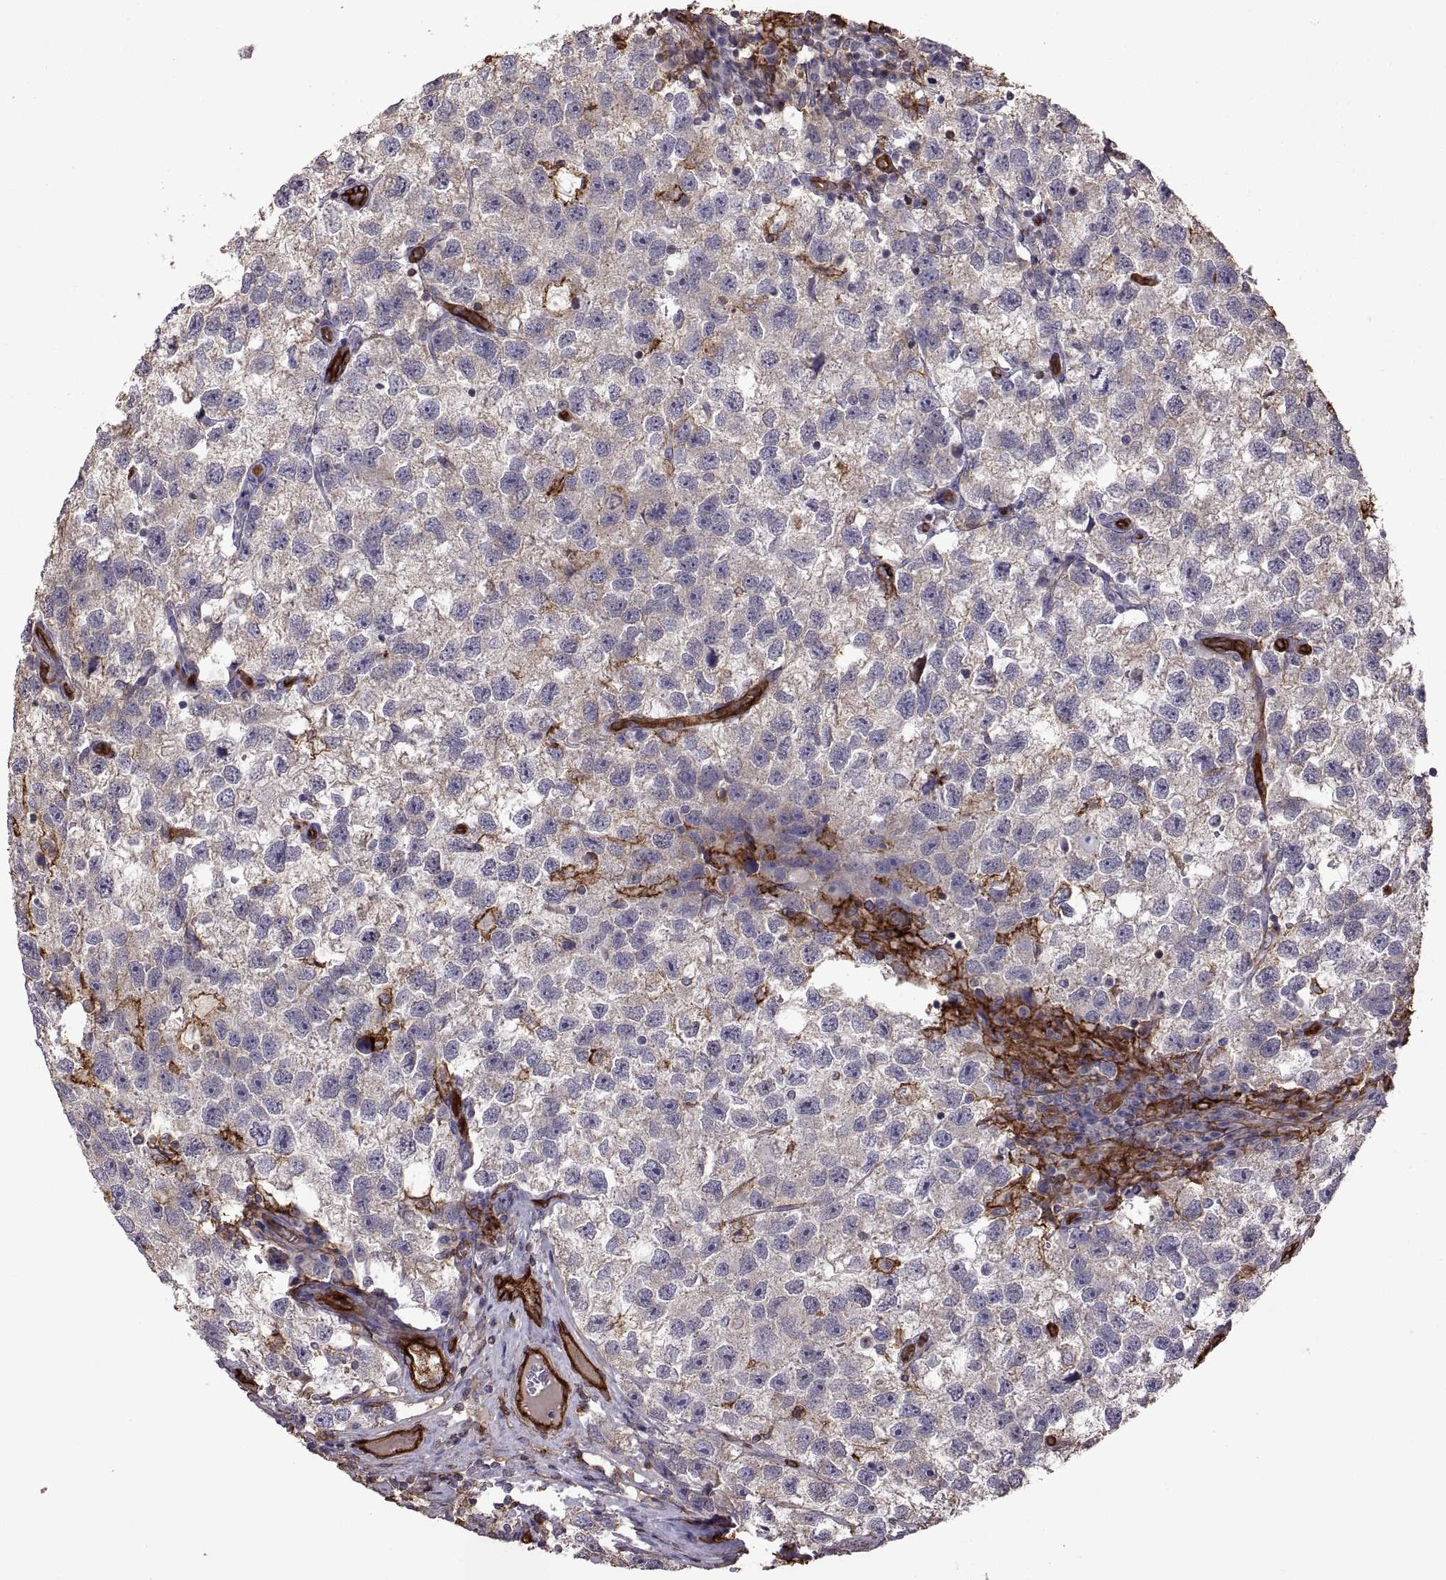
{"staining": {"intensity": "negative", "quantity": "none", "location": "none"}, "tissue": "testis cancer", "cell_type": "Tumor cells", "image_type": "cancer", "snomed": [{"axis": "morphology", "description": "Seminoma, NOS"}, {"axis": "topography", "description": "Testis"}], "caption": "The photomicrograph exhibits no staining of tumor cells in testis seminoma.", "gene": "S100A10", "patient": {"sex": "male", "age": 26}}